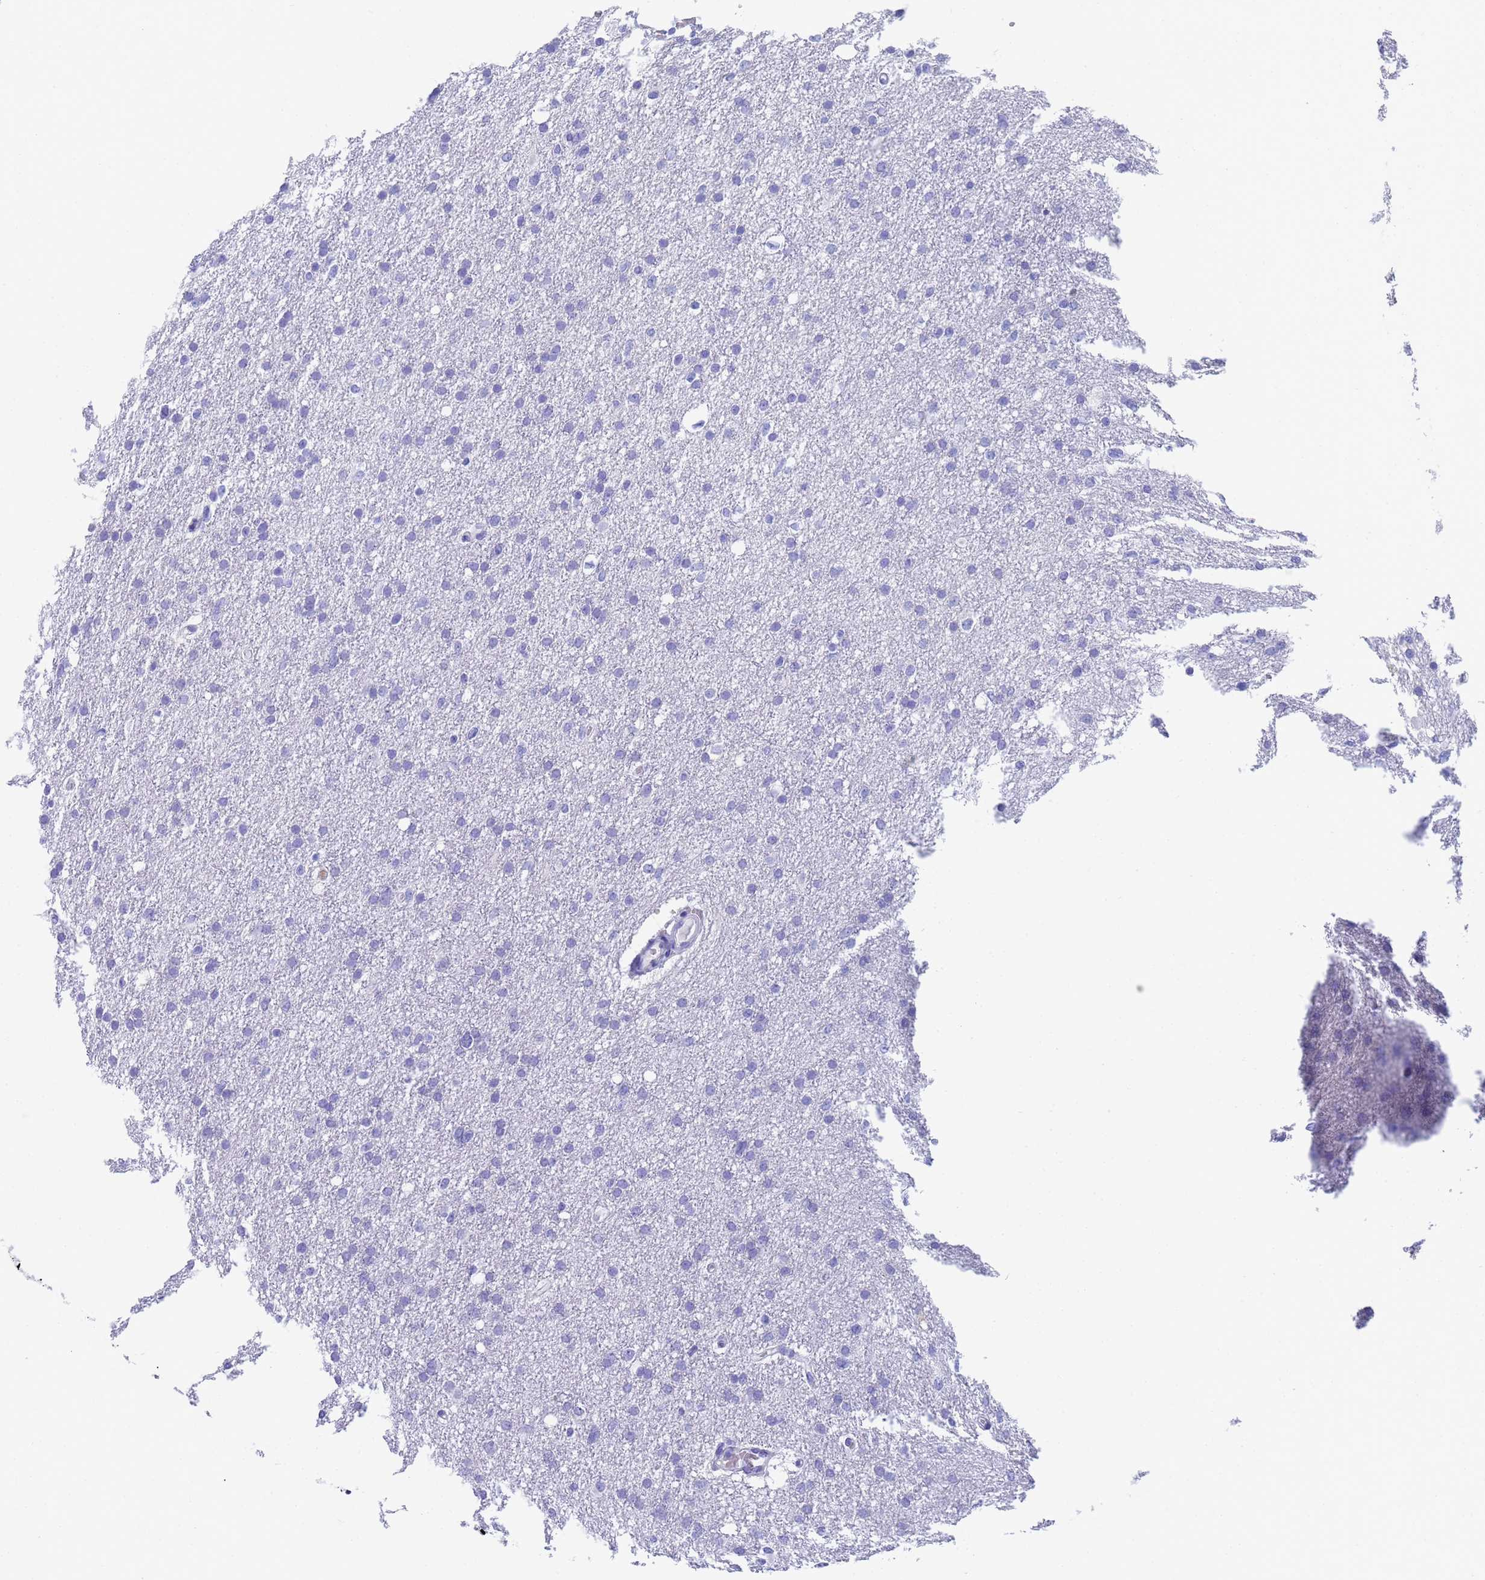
{"staining": {"intensity": "negative", "quantity": "none", "location": "none"}, "tissue": "glioma", "cell_type": "Tumor cells", "image_type": "cancer", "snomed": [{"axis": "morphology", "description": "Glioma, malignant, High grade"}, {"axis": "topography", "description": "Cerebral cortex"}], "caption": "Glioma stained for a protein using immunohistochemistry shows no positivity tumor cells.", "gene": "STATH", "patient": {"sex": "female", "age": 36}}